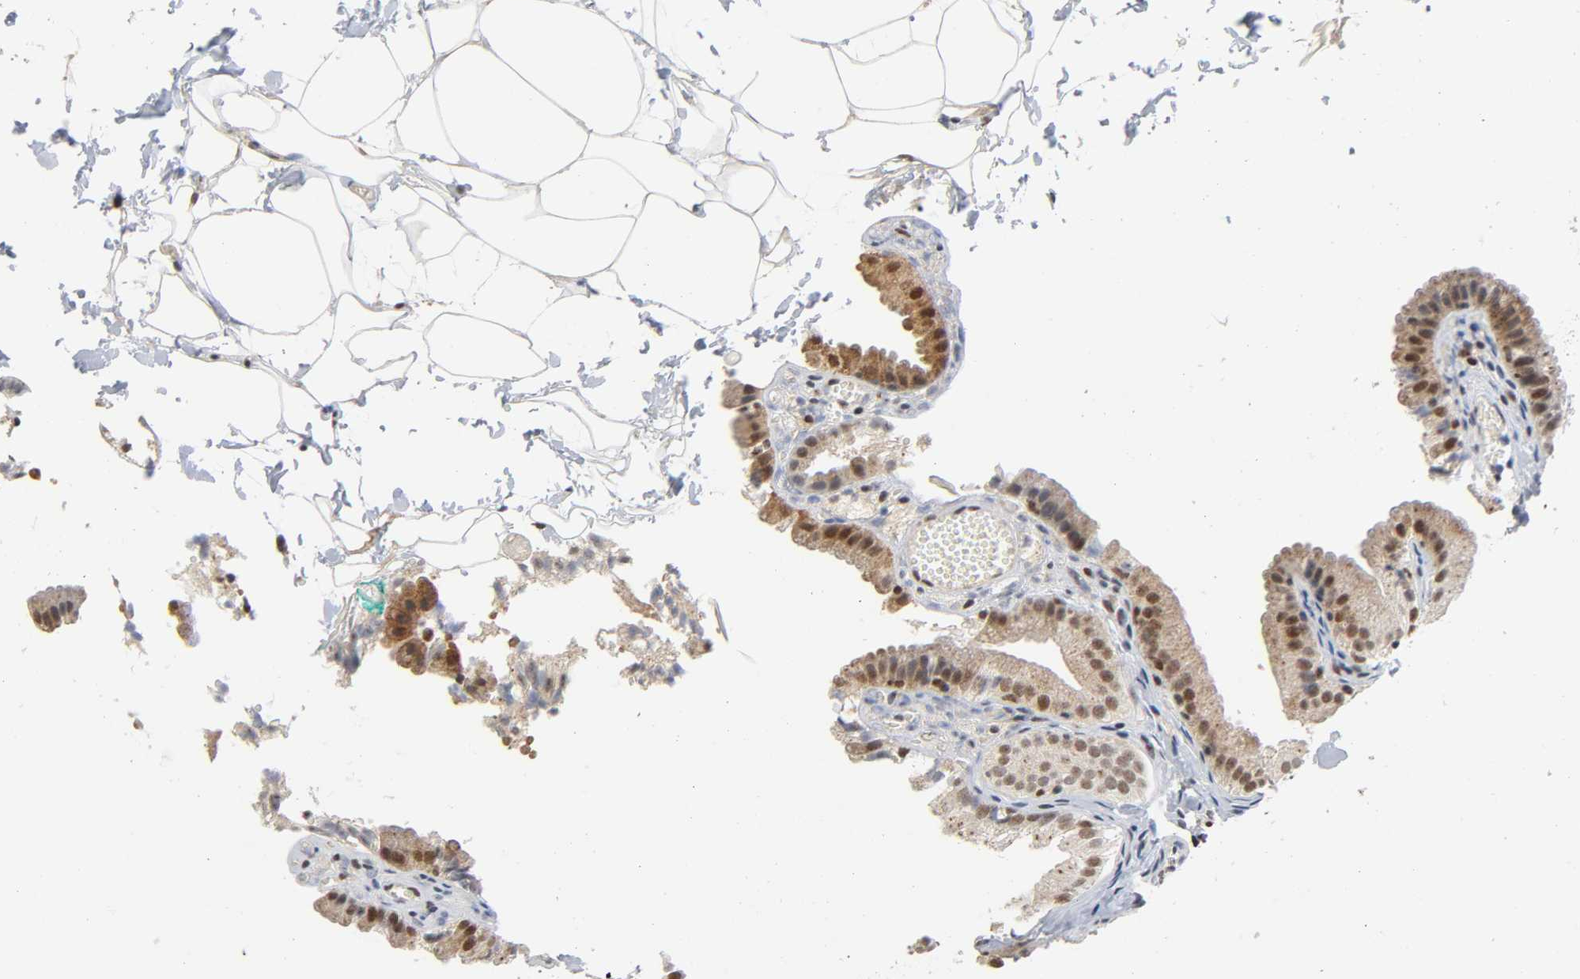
{"staining": {"intensity": "moderate", "quantity": ">75%", "location": "cytoplasmic/membranous,nuclear"}, "tissue": "gallbladder", "cell_type": "Glandular cells", "image_type": "normal", "snomed": [{"axis": "morphology", "description": "Normal tissue, NOS"}, {"axis": "topography", "description": "Gallbladder"}], "caption": "Immunohistochemistry (DAB (3,3'-diaminobenzidine)) staining of normal gallbladder displays moderate cytoplasmic/membranous,nuclear protein positivity in about >75% of glandular cells. (DAB (3,3'-diaminobenzidine) IHC, brown staining for protein, blue staining for nuclei).", "gene": "KAT2B", "patient": {"sex": "female", "age": 24}}